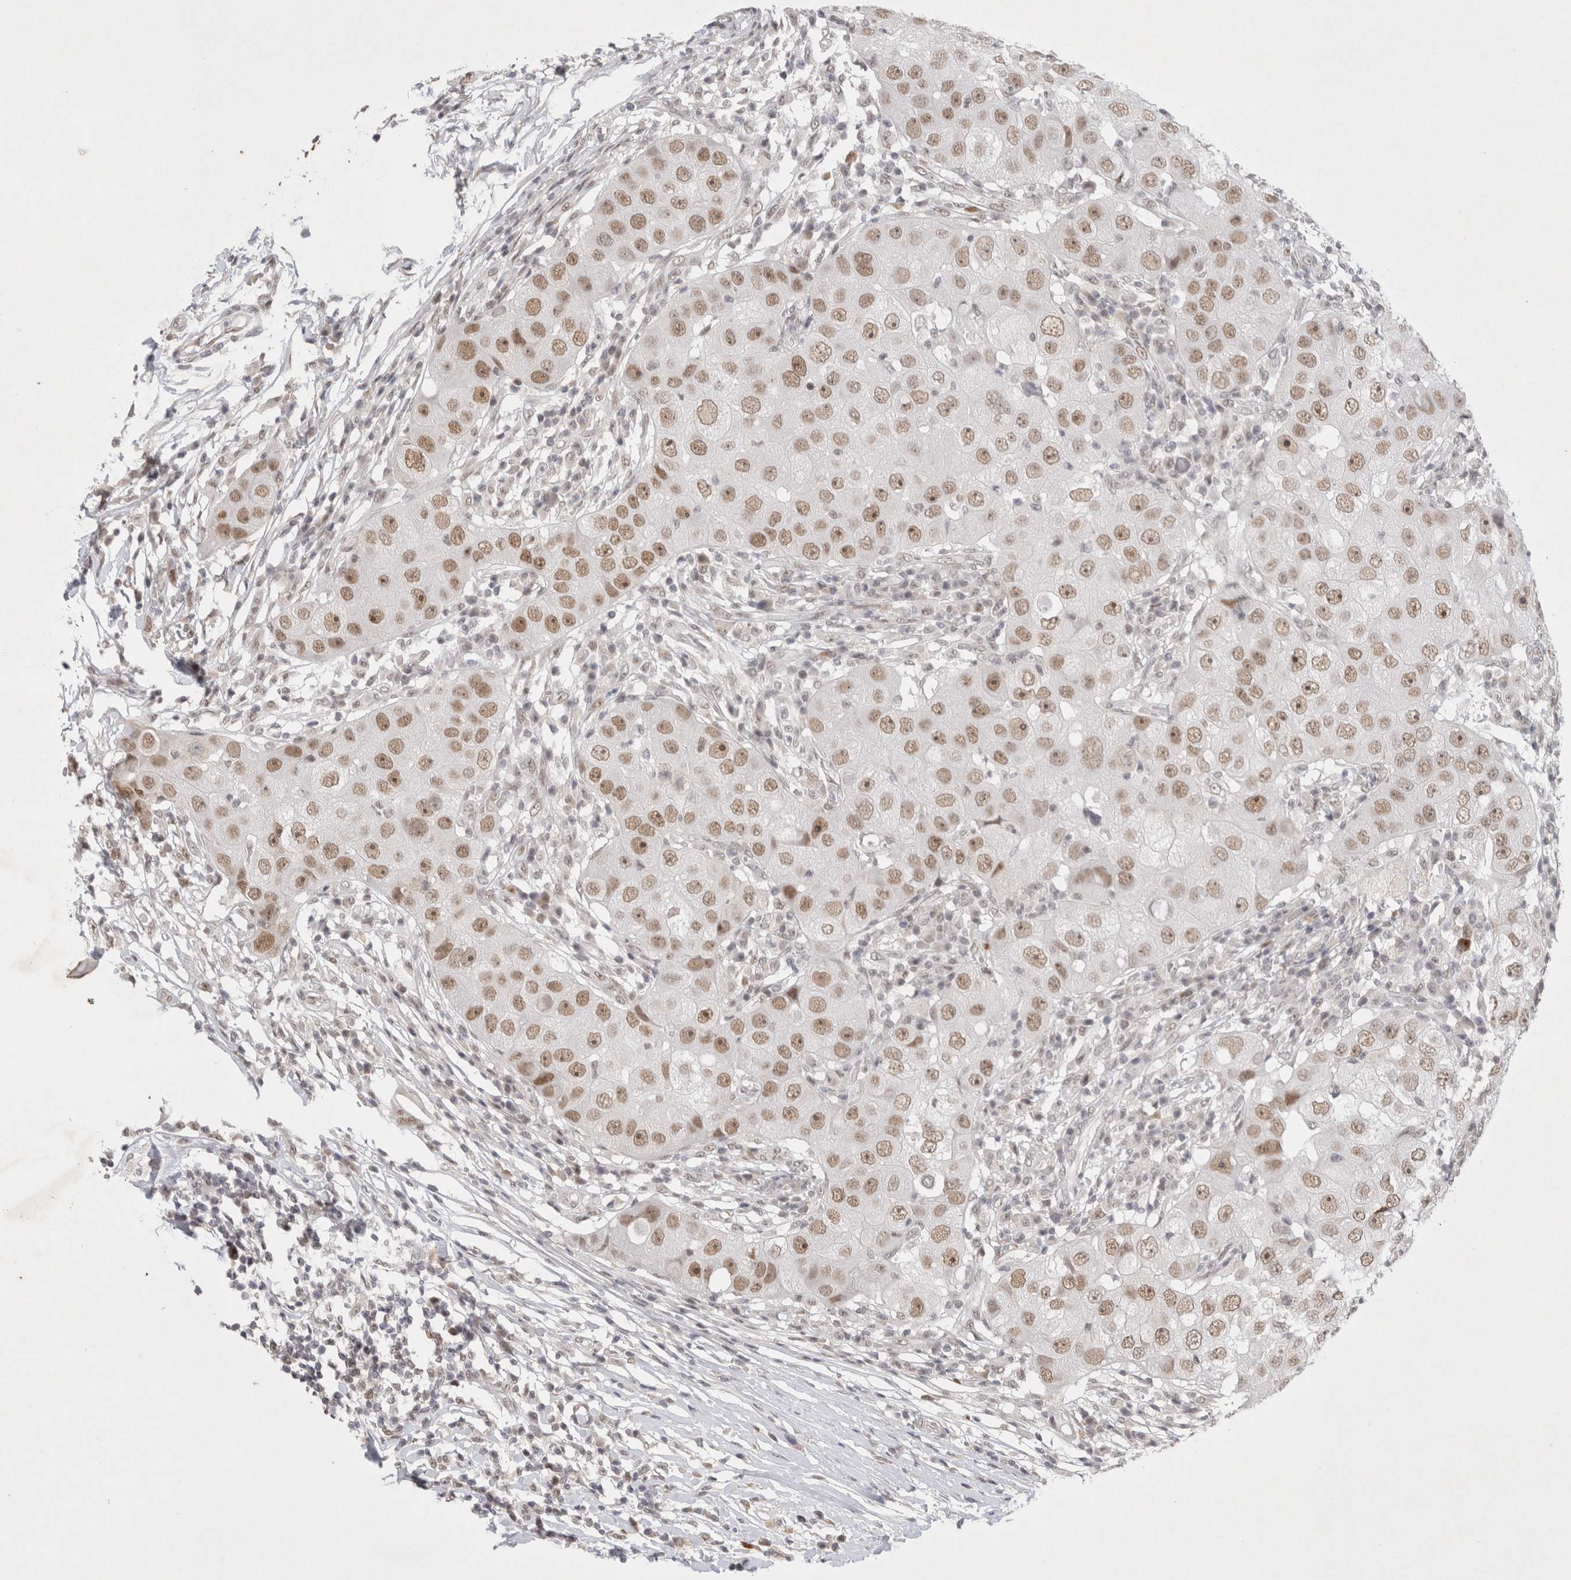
{"staining": {"intensity": "moderate", "quantity": ">75%", "location": "nuclear"}, "tissue": "breast cancer", "cell_type": "Tumor cells", "image_type": "cancer", "snomed": [{"axis": "morphology", "description": "Duct carcinoma"}, {"axis": "topography", "description": "Breast"}], "caption": "A medium amount of moderate nuclear positivity is appreciated in about >75% of tumor cells in breast infiltrating ductal carcinoma tissue.", "gene": "RECQL4", "patient": {"sex": "female", "age": 27}}